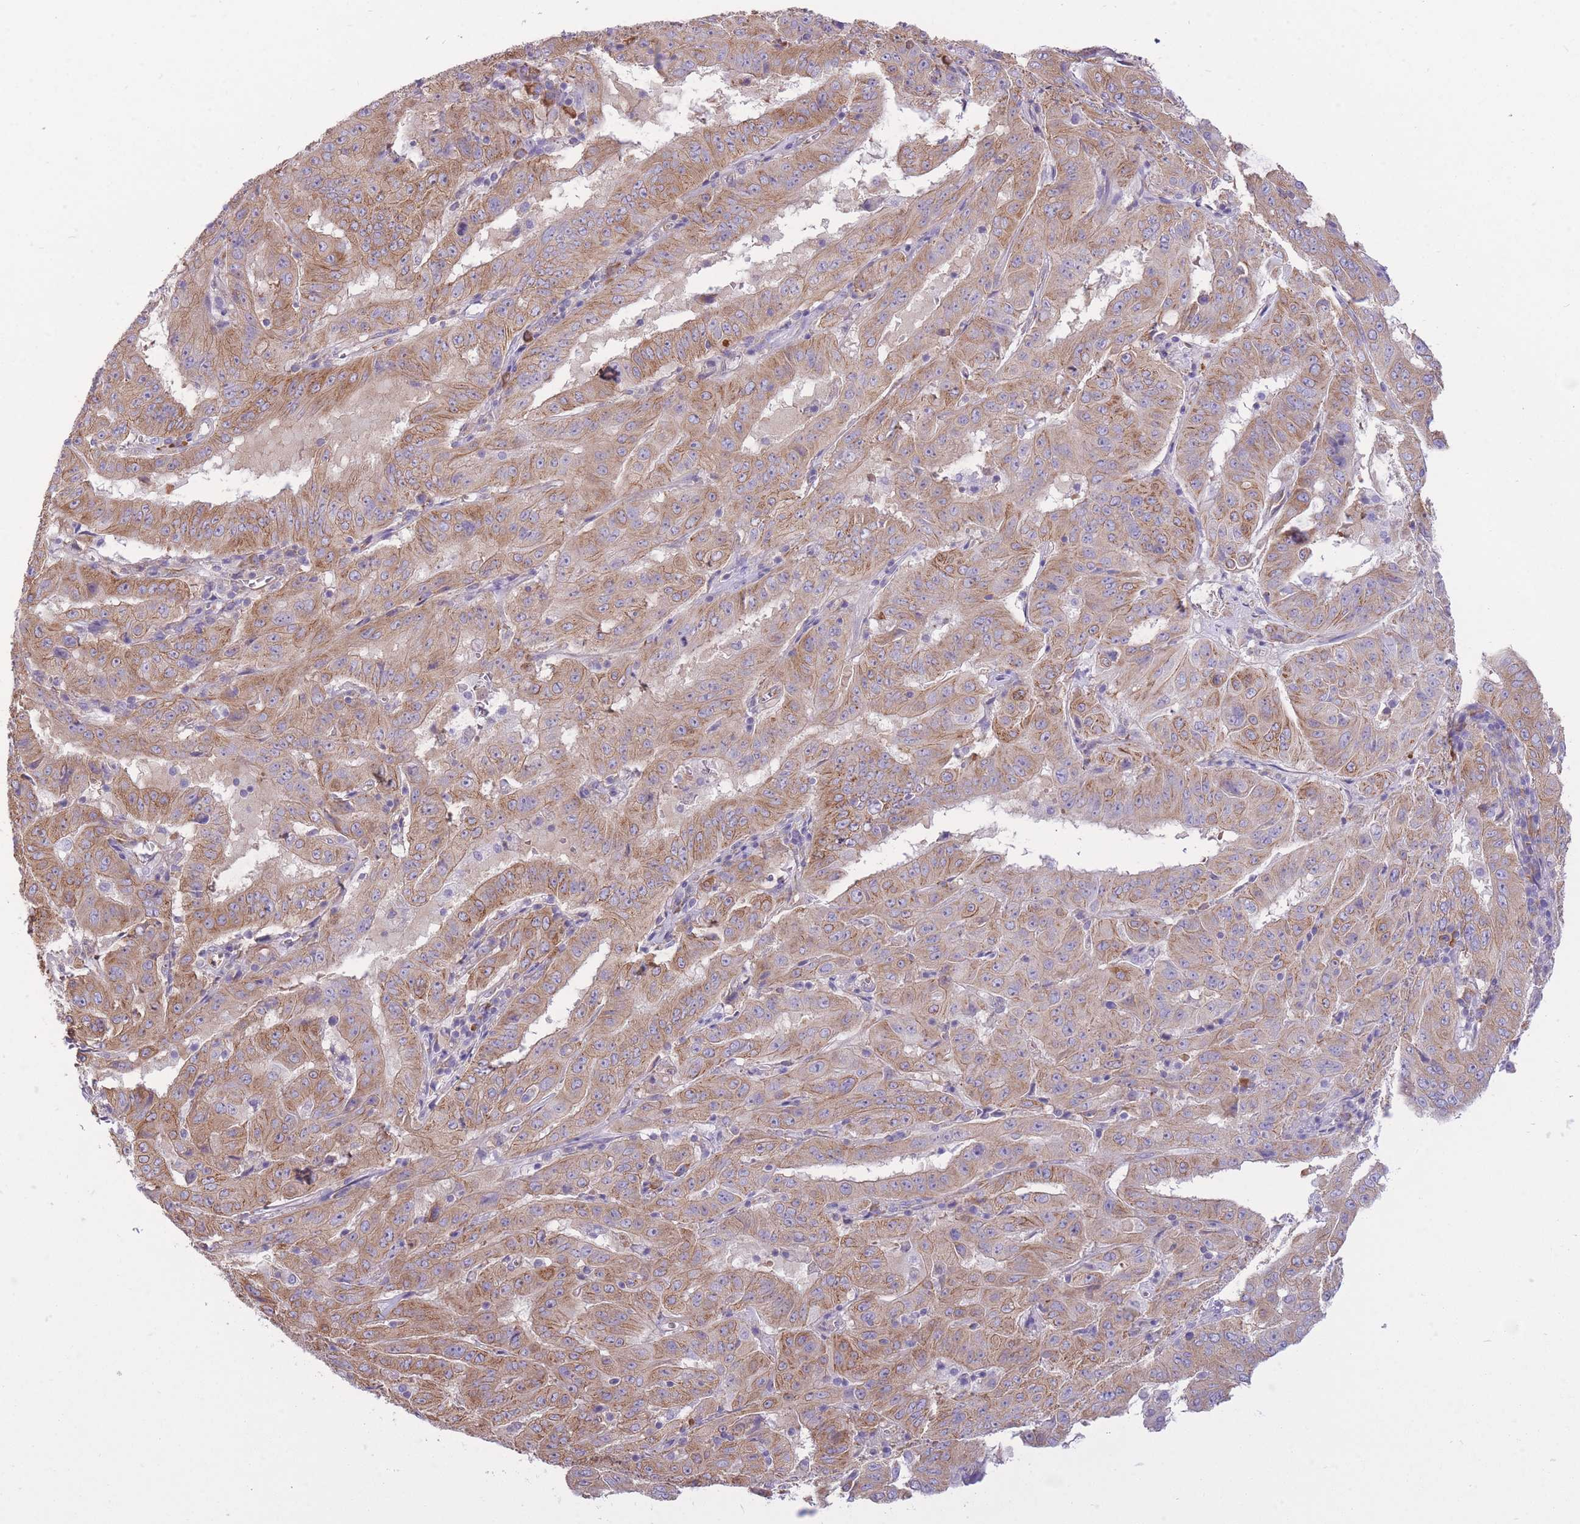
{"staining": {"intensity": "moderate", "quantity": ">75%", "location": "cytoplasmic/membranous"}, "tissue": "pancreatic cancer", "cell_type": "Tumor cells", "image_type": "cancer", "snomed": [{"axis": "morphology", "description": "Adenocarcinoma, NOS"}, {"axis": "topography", "description": "Pancreas"}], "caption": "Human adenocarcinoma (pancreatic) stained with a brown dye exhibits moderate cytoplasmic/membranous positive positivity in about >75% of tumor cells.", "gene": "ZNF501", "patient": {"sex": "male", "age": 63}}